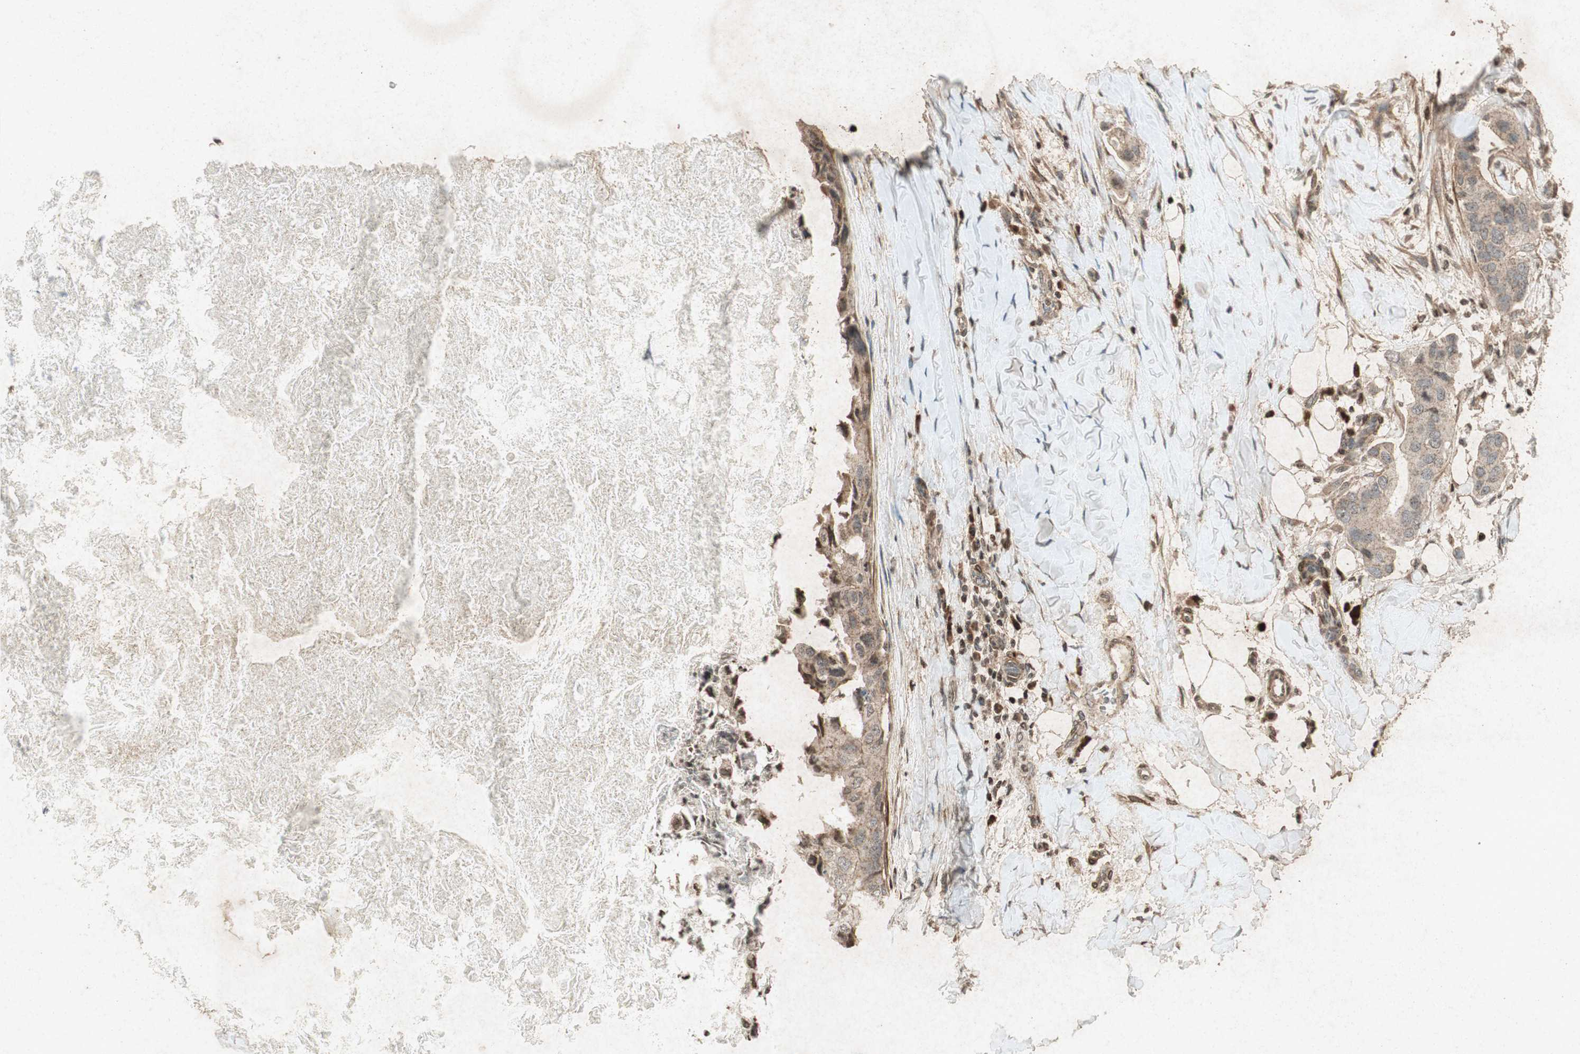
{"staining": {"intensity": "weak", "quantity": ">75%", "location": "cytoplasmic/membranous"}, "tissue": "breast cancer", "cell_type": "Tumor cells", "image_type": "cancer", "snomed": [{"axis": "morphology", "description": "Duct carcinoma"}, {"axis": "topography", "description": "Breast"}], "caption": "Breast cancer tissue shows weak cytoplasmic/membranous staining in approximately >75% of tumor cells, visualized by immunohistochemistry.", "gene": "PRKG1", "patient": {"sex": "female", "age": 40}}